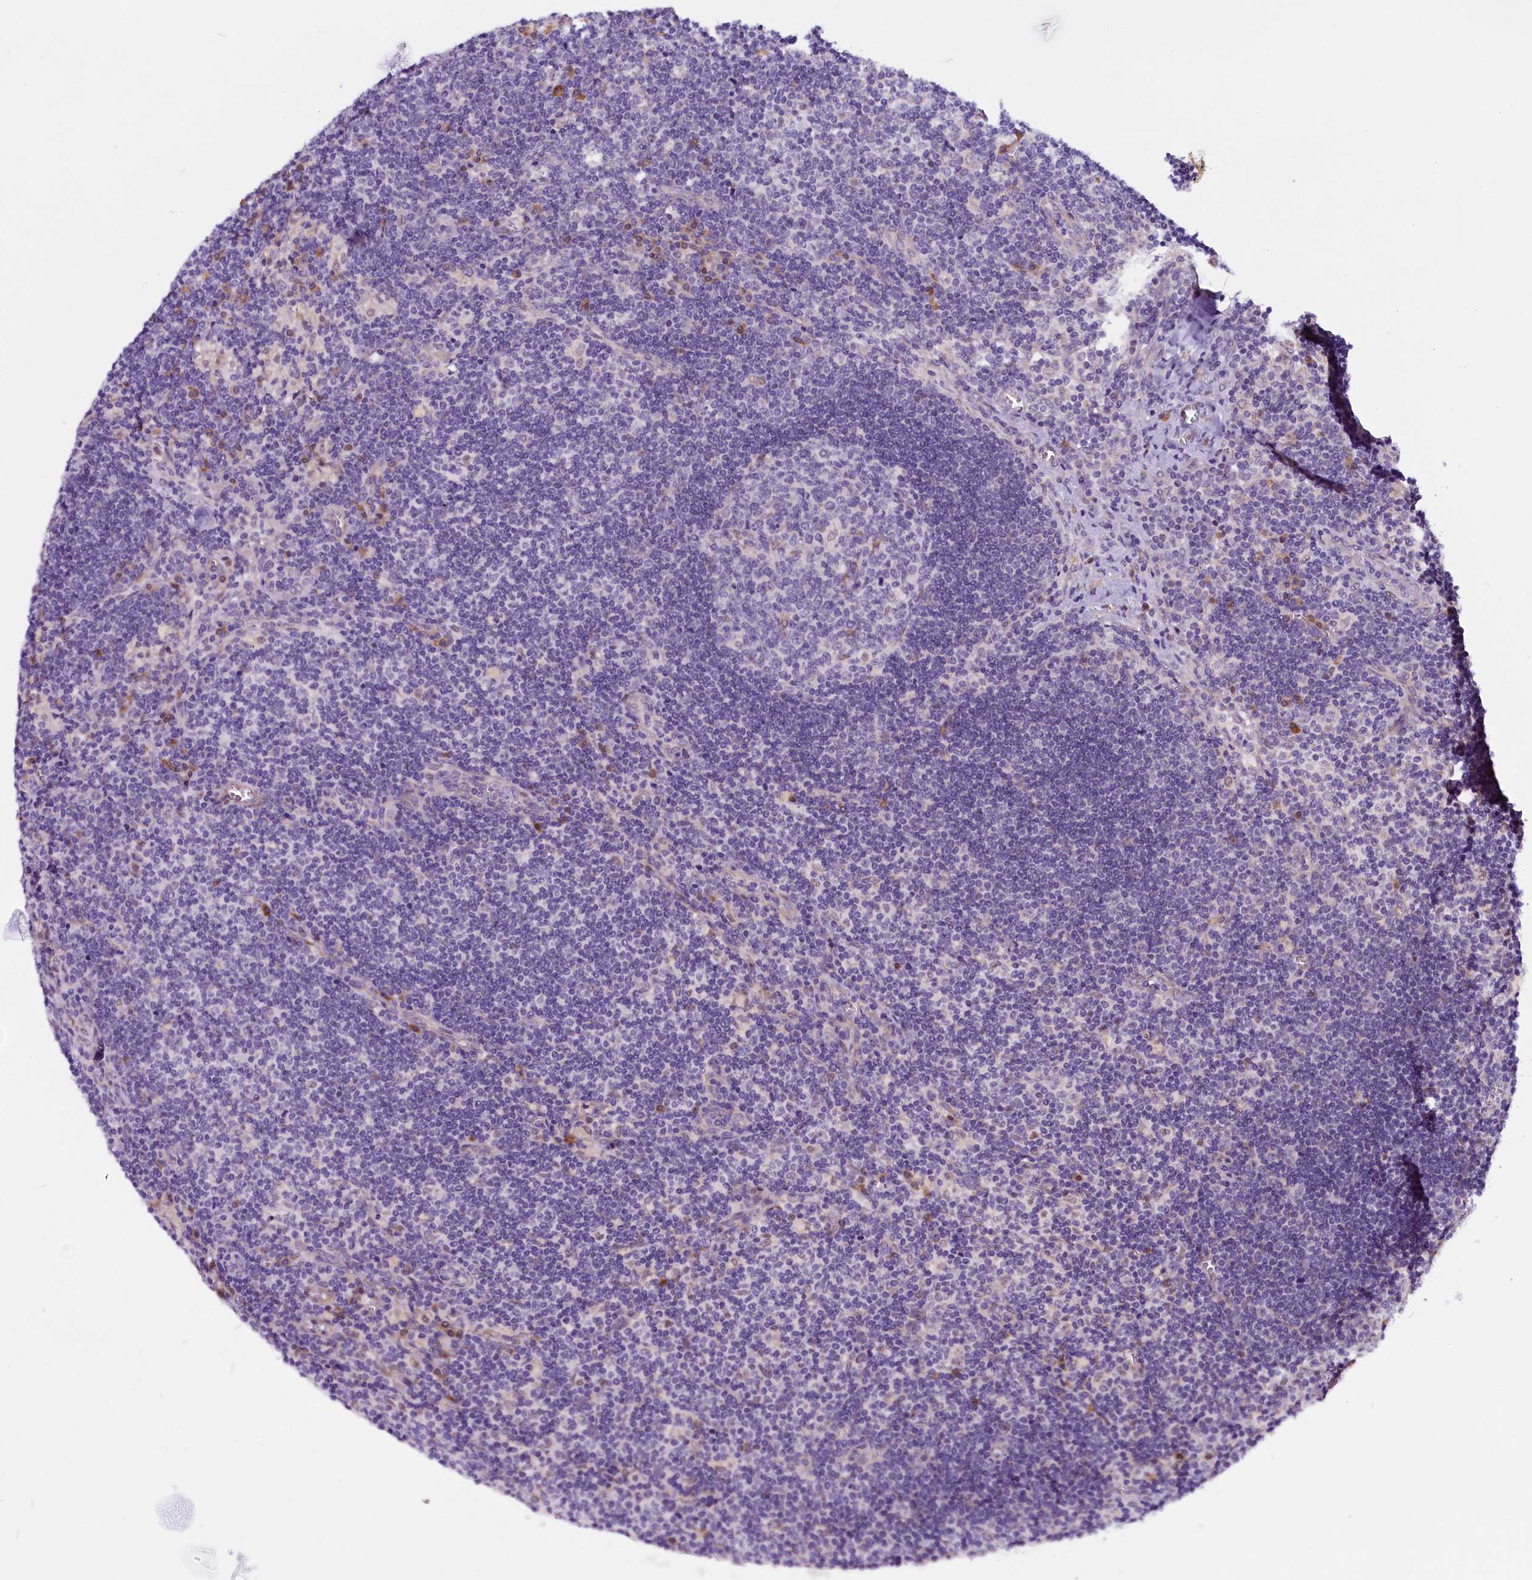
{"staining": {"intensity": "negative", "quantity": "none", "location": "none"}, "tissue": "lymph node", "cell_type": "Germinal center cells", "image_type": "normal", "snomed": [{"axis": "morphology", "description": "Normal tissue, NOS"}, {"axis": "topography", "description": "Lymph node"}], "caption": "This is an immunohistochemistry (IHC) photomicrograph of unremarkable human lymph node. There is no expression in germinal center cells.", "gene": "UACA", "patient": {"sex": "male", "age": 58}}